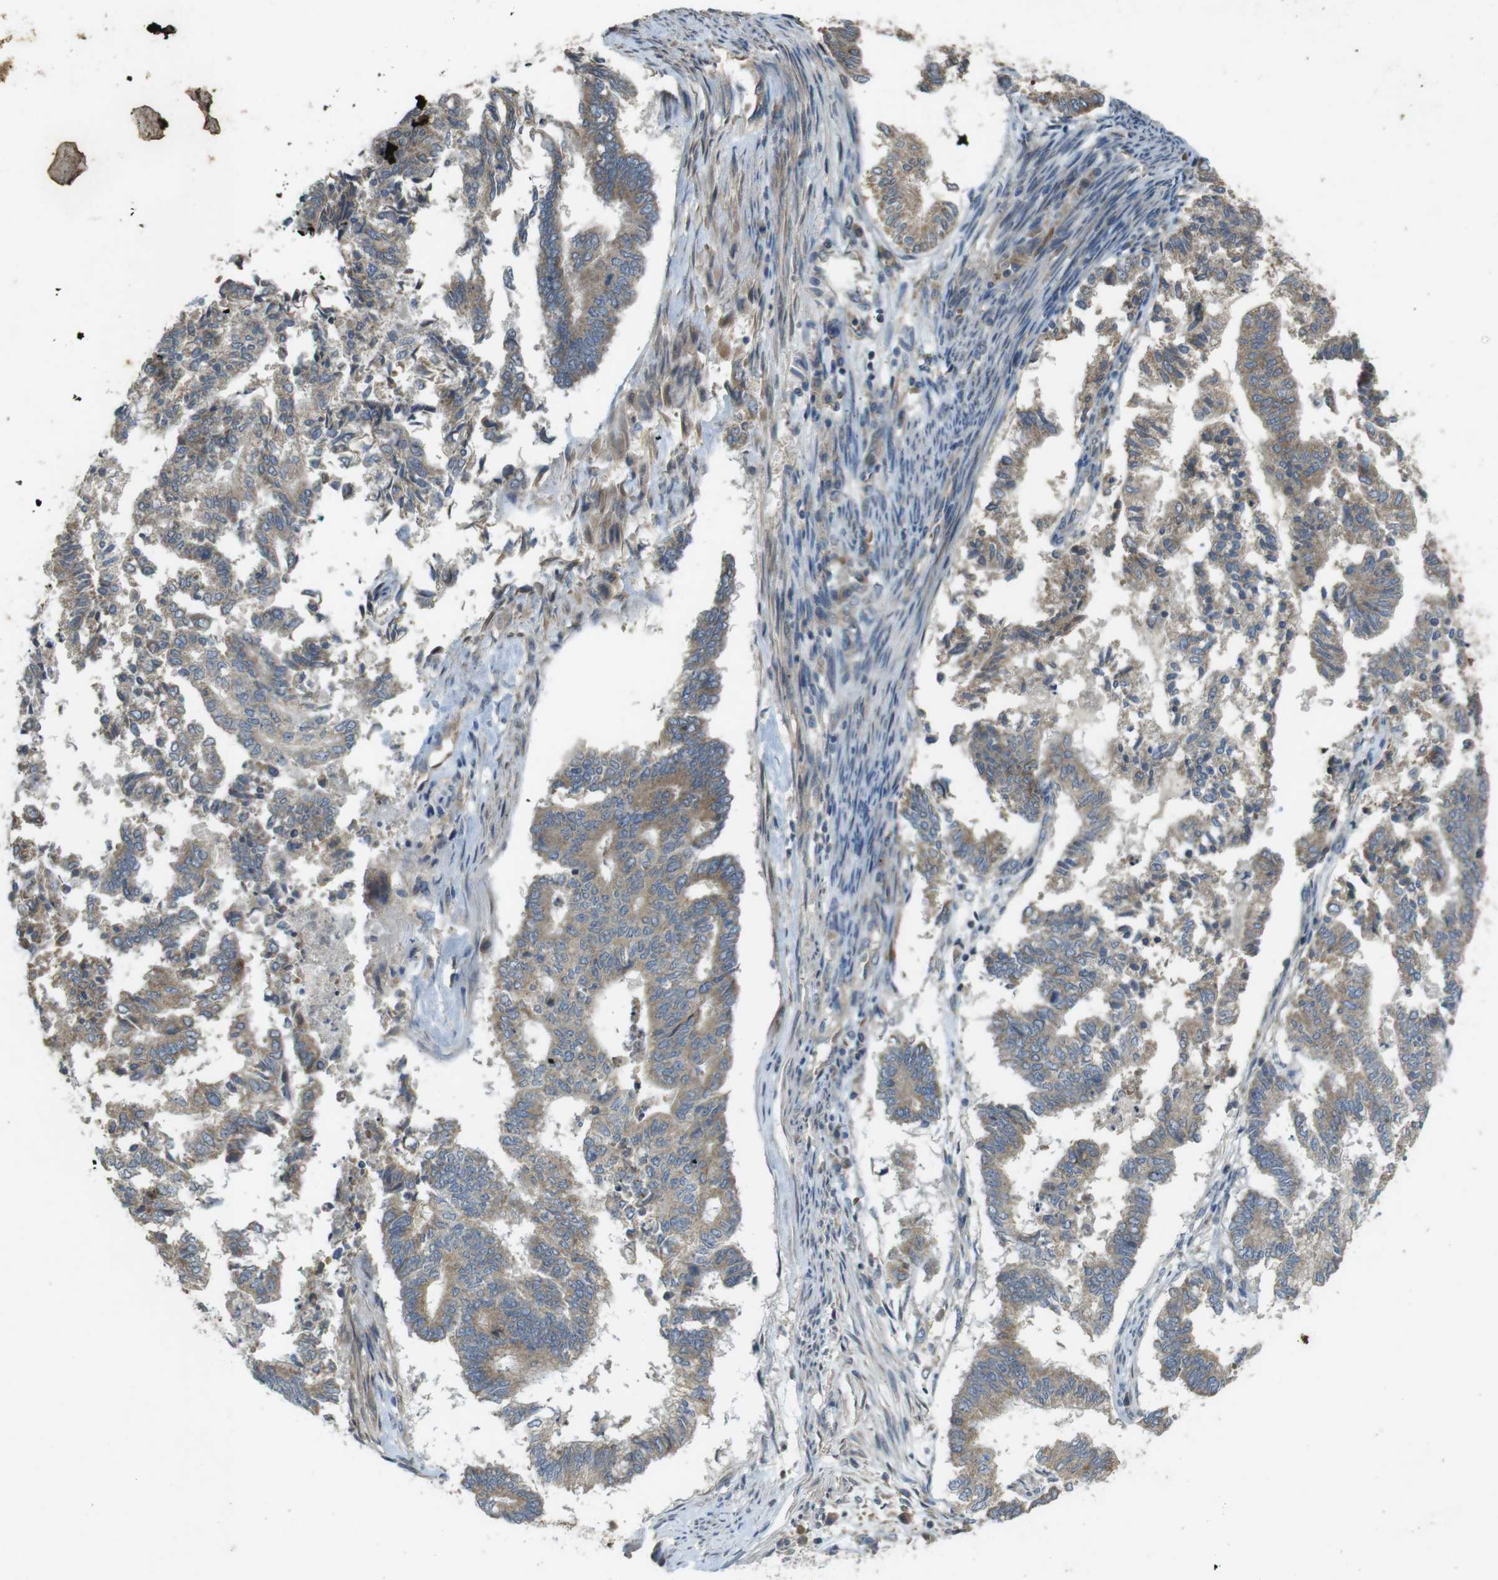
{"staining": {"intensity": "weak", "quantity": ">75%", "location": "cytoplasmic/membranous"}, "tissue": "endometrial cancer", "cell_type": "Tumor cells", "image_type": "cancer", "snomed": [{"axis": "morphology", "description": "Necrosis, NOS"}, {"axis": "morphology", "description": "Adenocarcinoma, NOS"}, {"axis": "topography", "description": "Endometrium"}], "caption": "The image demonstrates a brown stain indicating the presence of a protein in the cytoplasmic/membranous of tumor cells in adenocarcinoma (endometrial).", "gene": "CLTC", "patient": {"sex": "female", "age": 79}}